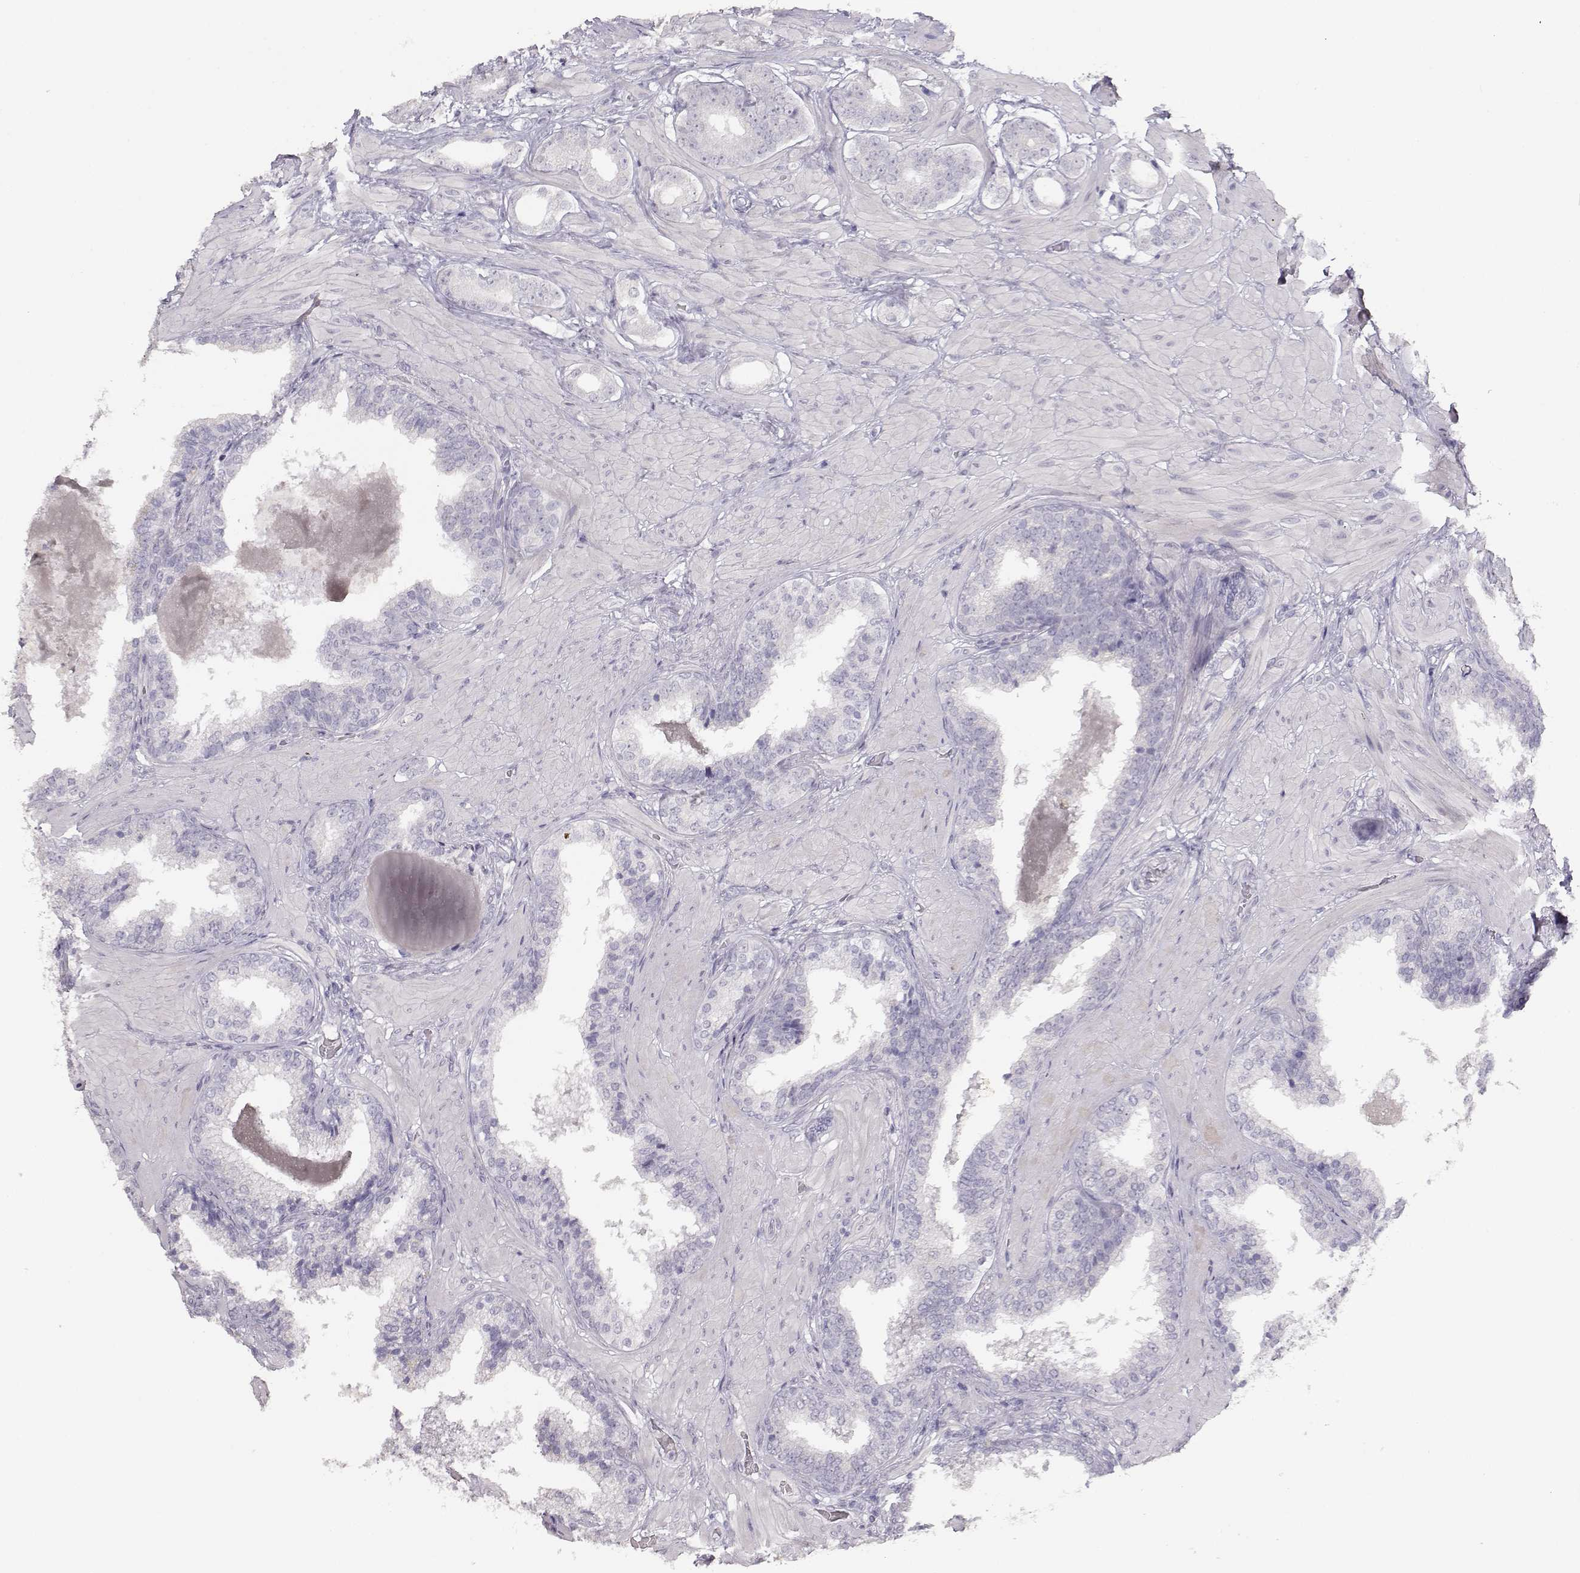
{"staining": {"intensity": "negative", "quantity": "none", "location": "none"}, "tissue": "prostate cancer", "cell_type": "Tumor cells", "image_type": "cancer", "snomed": [{"axis": "morphology", "description": "Adenocarcinoma, Low grade"}, {"axis": "topography", "description": "Prostate"}], "caption": "Immunohistochemistry (IHC) of human adenocarcinoma (low-grade) (prostate) shows no positivity in tumor cells.", "gene": "TKTL1", "patient": {"sex": "male", "age": 60}}